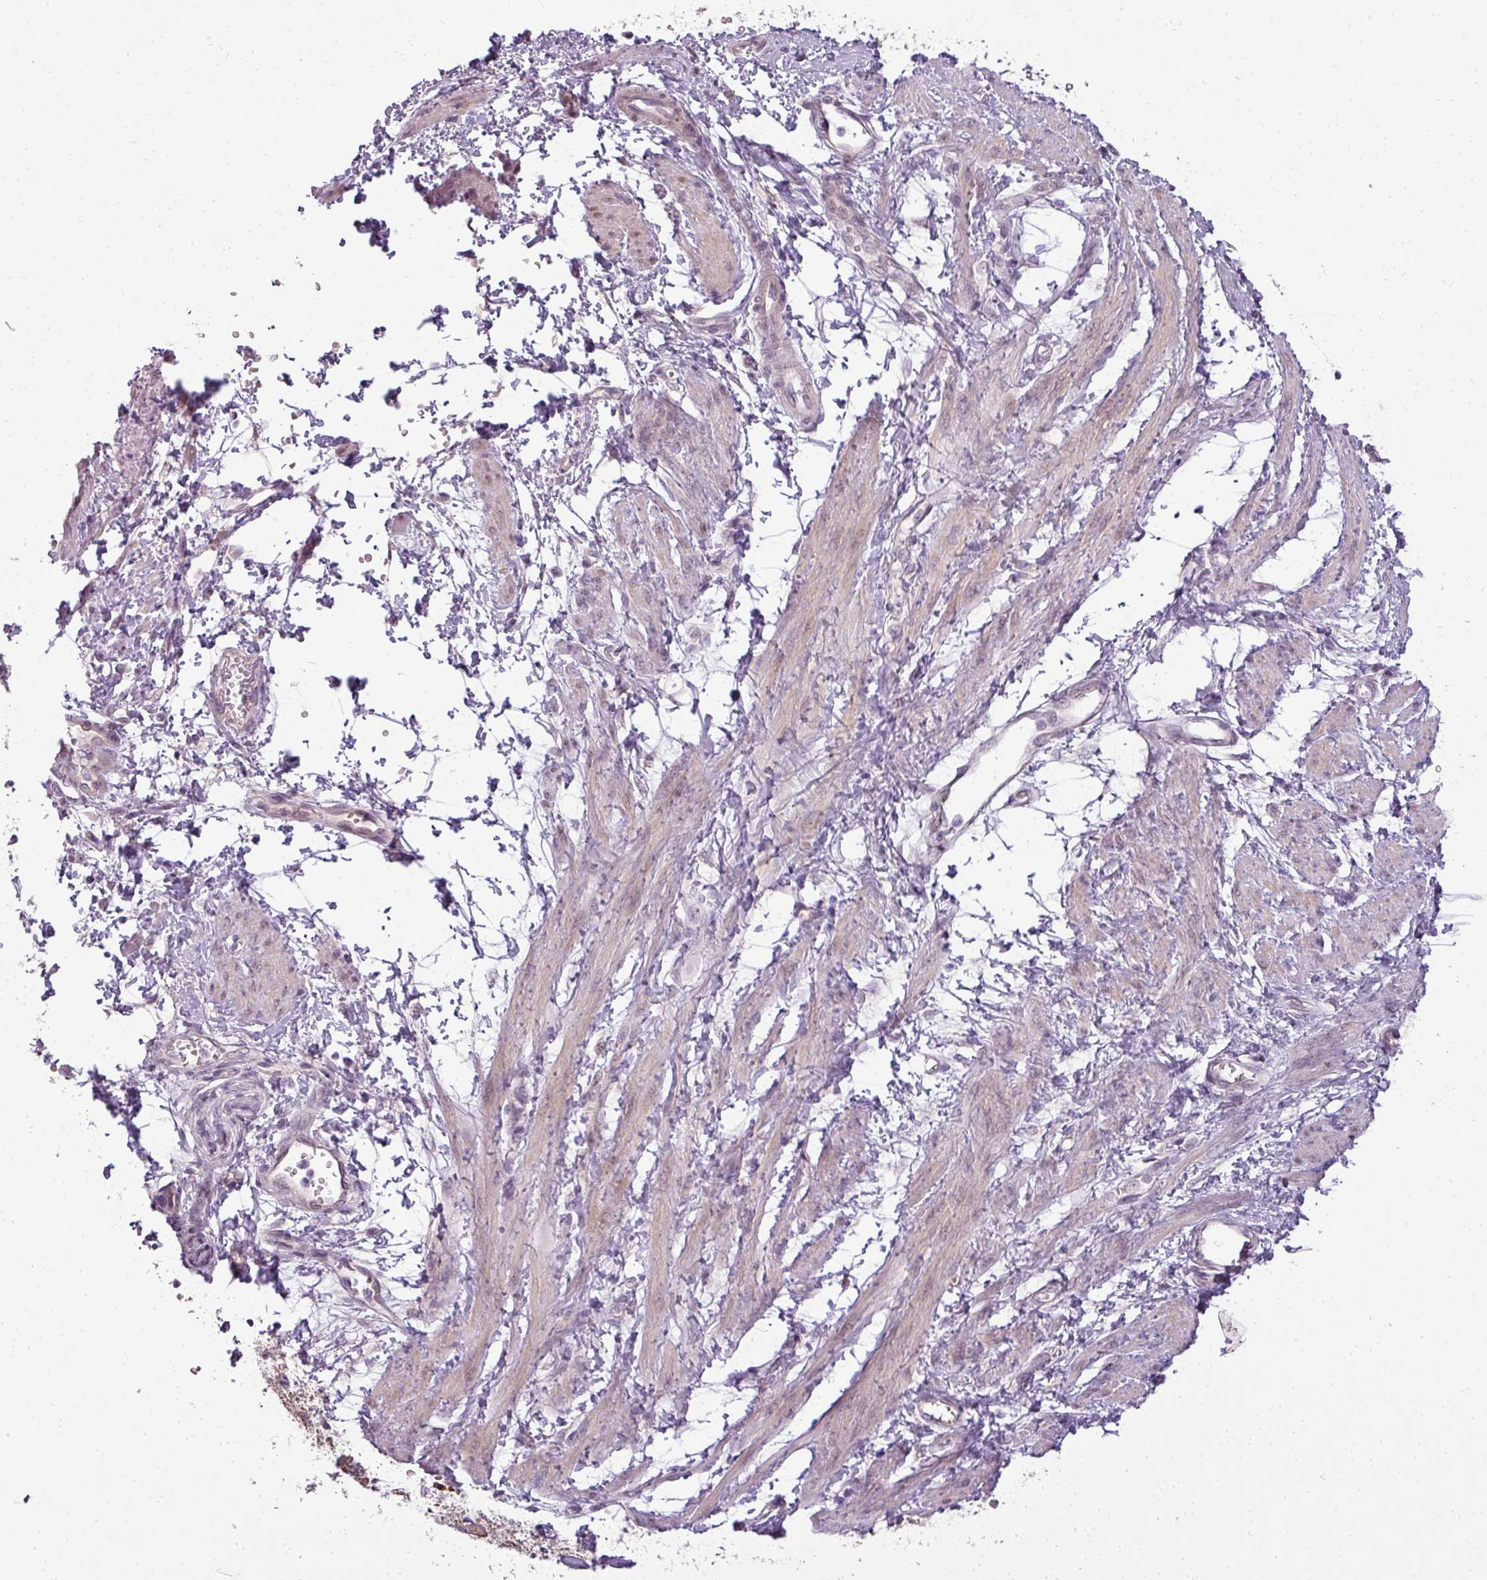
{"staining": {"intensity": "weak", "quantity": ">75%", "location": "cytoplasmic/membranous,nuclear"}, "tissue": "smooth muscle", "cell_type": "Smooth muscle cells", "image_type": "normal", "snomed": [{"axis": "morphology", "description": "Normal tissue, NOS"}, {"axis": "topography", "description": "Smooth muscle"}, {"axis": "topography", "description": "Uterus"}], "caption": "The immunohistochemical stain shows weak cytoplasmic/membranous,nuclear positivity in smooth muscle cells of benign smooth muscle.", "gene": "LY75", "patient": {"sex": "female", "age": 39}}